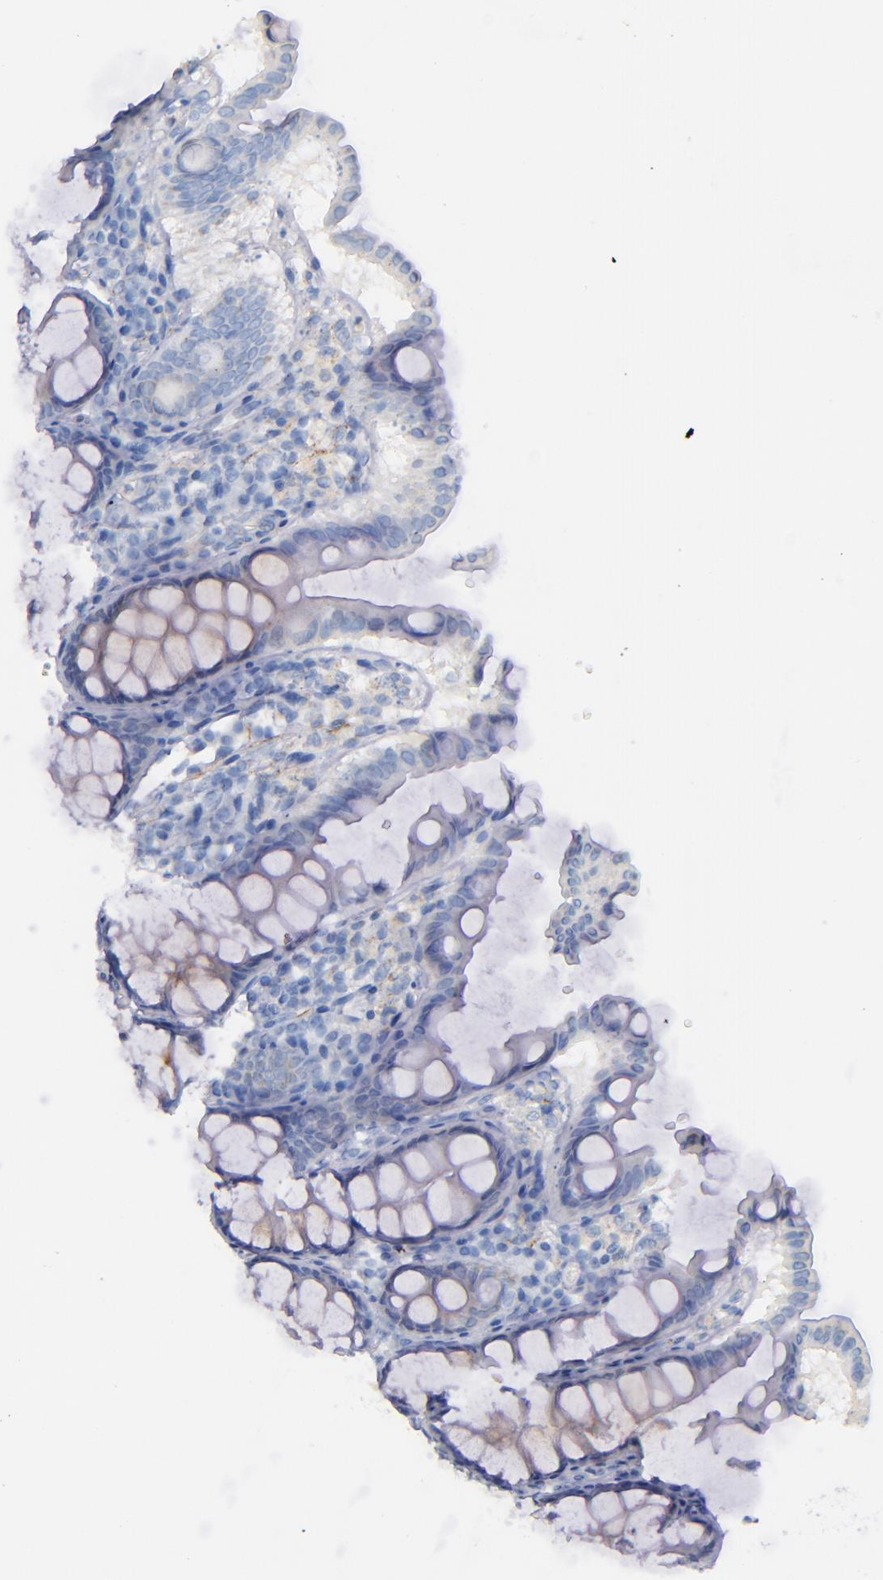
{"staining": {"intensity": "negative", "quantity": "none", "location": "none"}, "tissue": "colon", "cell_type": "Endothelial cells", "image_type": "normal", "snomed": [{"axis": "morphology", "description": "Normal tissue, NOS"}, {"axis": "topography", "description": "Colon"}], "caption": "The immunohistochemistry (IHC) histopathology image has no significant staining in endothelial cells of colon.", "gene": "CNTNAP2", "patient": {"sex": "female", "age": 61}}